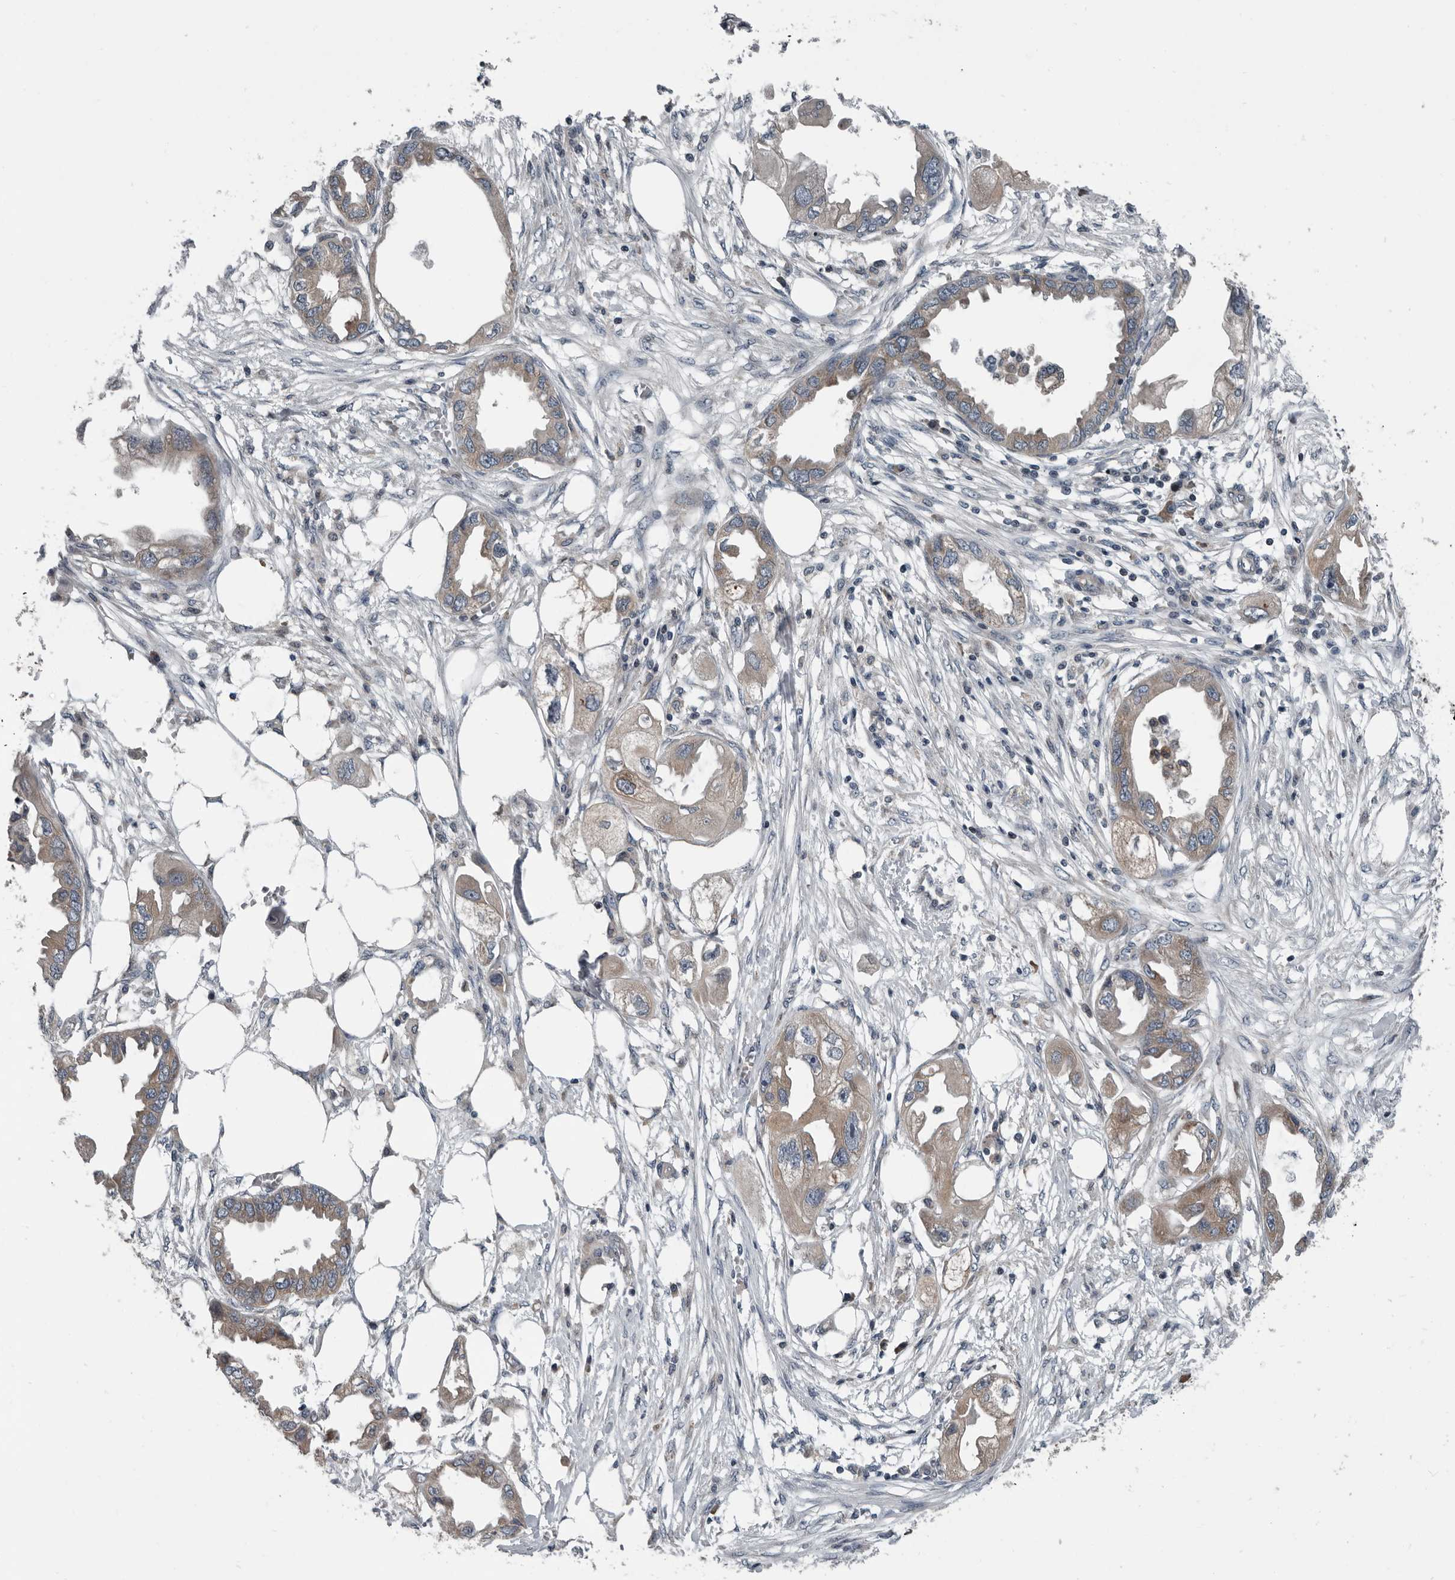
{"staining": {"intensity": "weak", "quantity": ">75%", "location": "cytoplasmic/membranous"}, "tissue": "endometrial cancer", "cell_type": "Tumor cells", "image_type": "cancer", "snomed": [{"axis": "morphology", "description": "Adenocarcinoma, NOS"}, {"axis": "morphology", "description": "Adenocarcinoma, metastatic, NOS"}, {"axis": "topography", "description": "Adipose tissue"}, {"axis": "topography", "description": "Endometrium"}], "caption": "IHC (DAB (3,3'-diaminobenzidine)) staining of human endometrial metastatic adenocarcinoma displays weak cytoplasmic/membranous protein positivity in approximately >75% of tumor cells.", "gene": "TMEM199", "patient": {"sex": "female", "age": 67}}